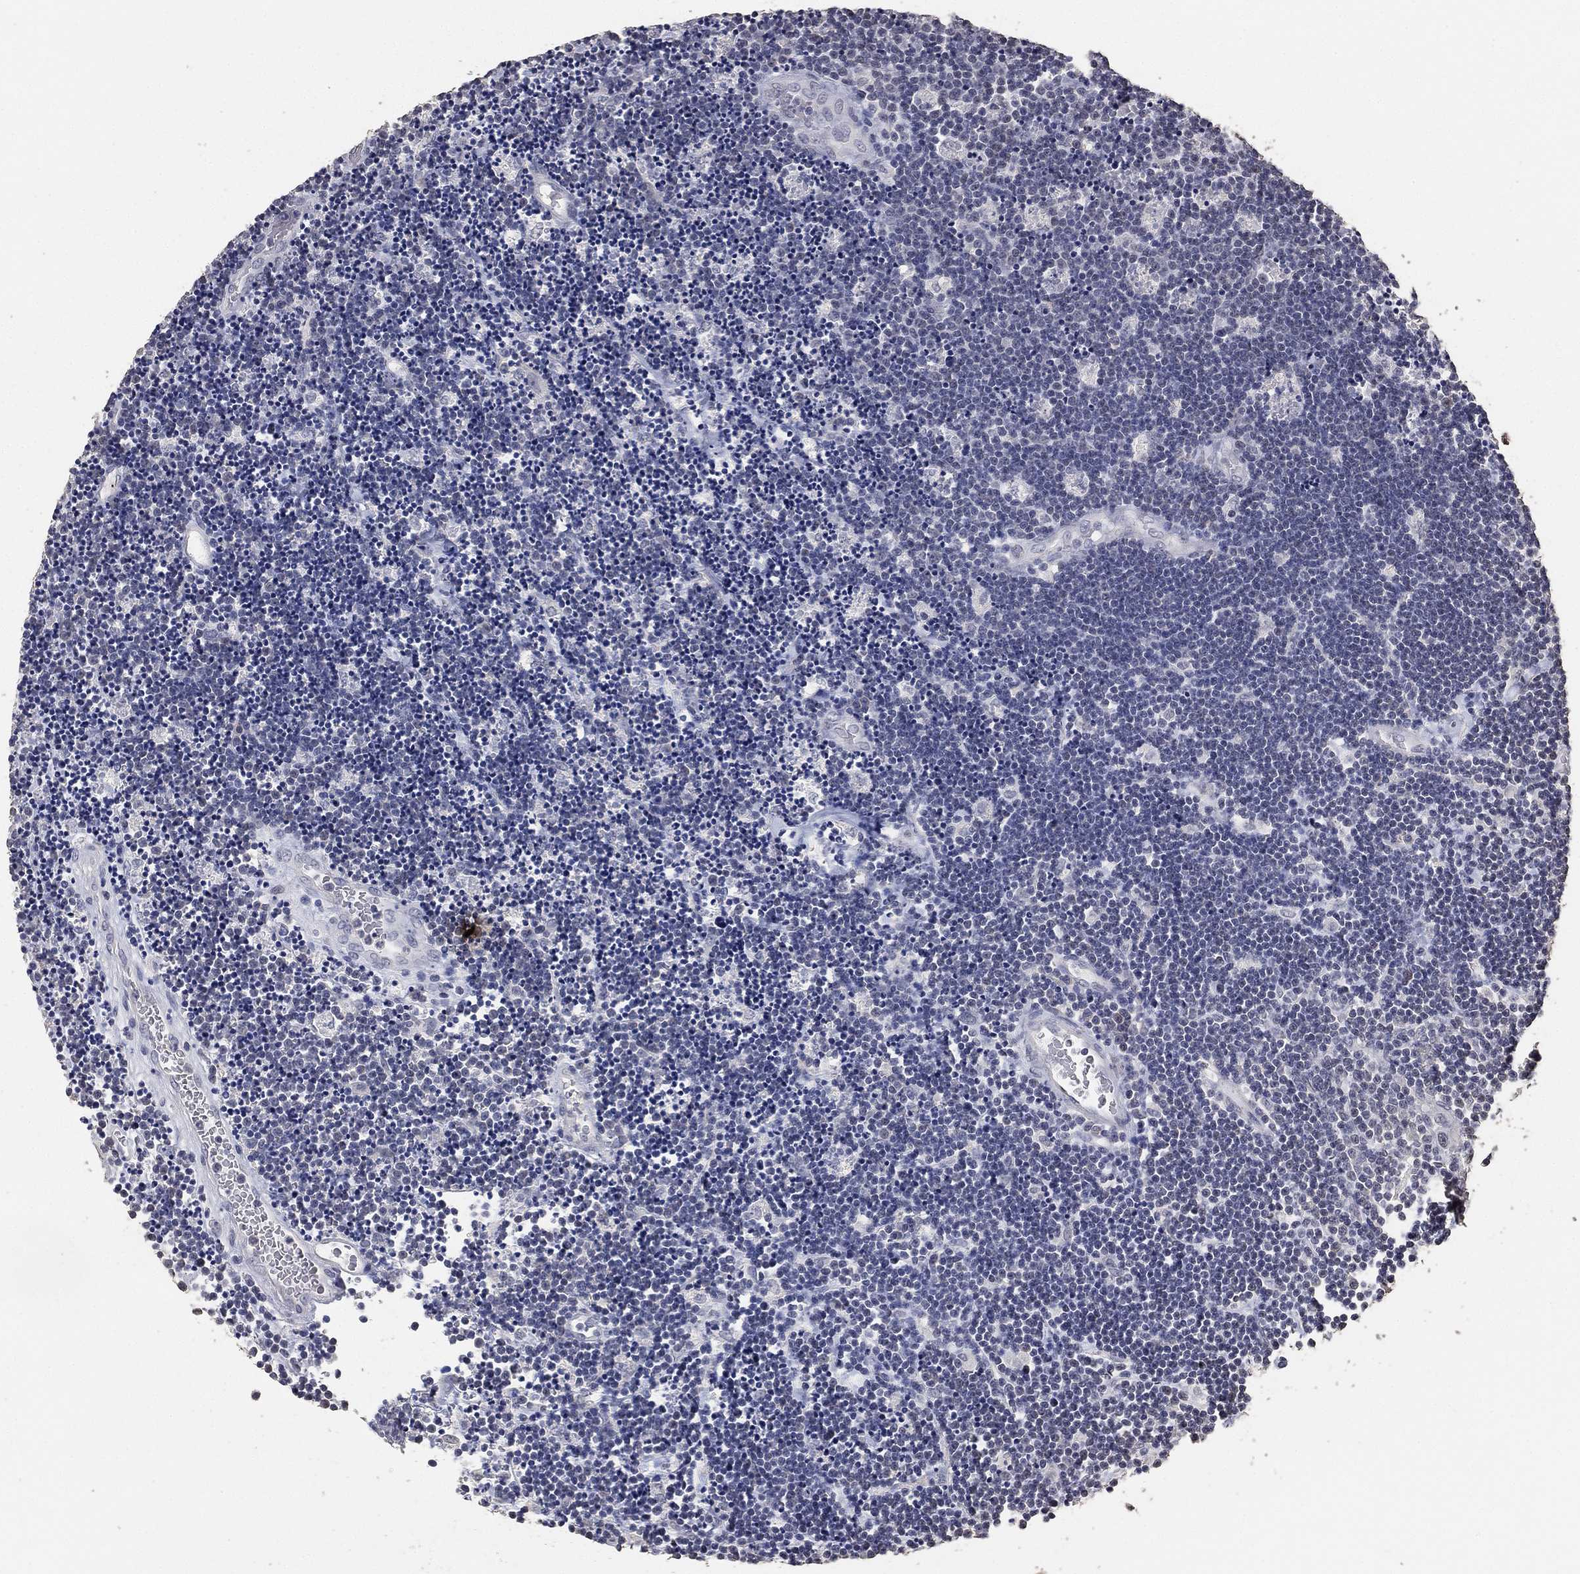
{"staining": {"intensity": "negative", "quantity": "none", "location": "none"}, "tissue": "lymphoma", "cell_type": "Tumor cells", "image_type": "cancer", "snomed": [{"axis": "morphology", "description": "Malignant lymphoma, non-Hodgkin's type, Low grade"}, {"axis": "topography", "description": "Brain"}], "caption": "There is no significant expression in tumor cells of malignant lymphoma, non-Hodgkin's type (low-grade). (DAB (3,3'-diaminobenzidine) immunohistochemistry (IHC), high magnification).", "gene": "DSG1", "patient": {"sex": "female", "age": 66}}